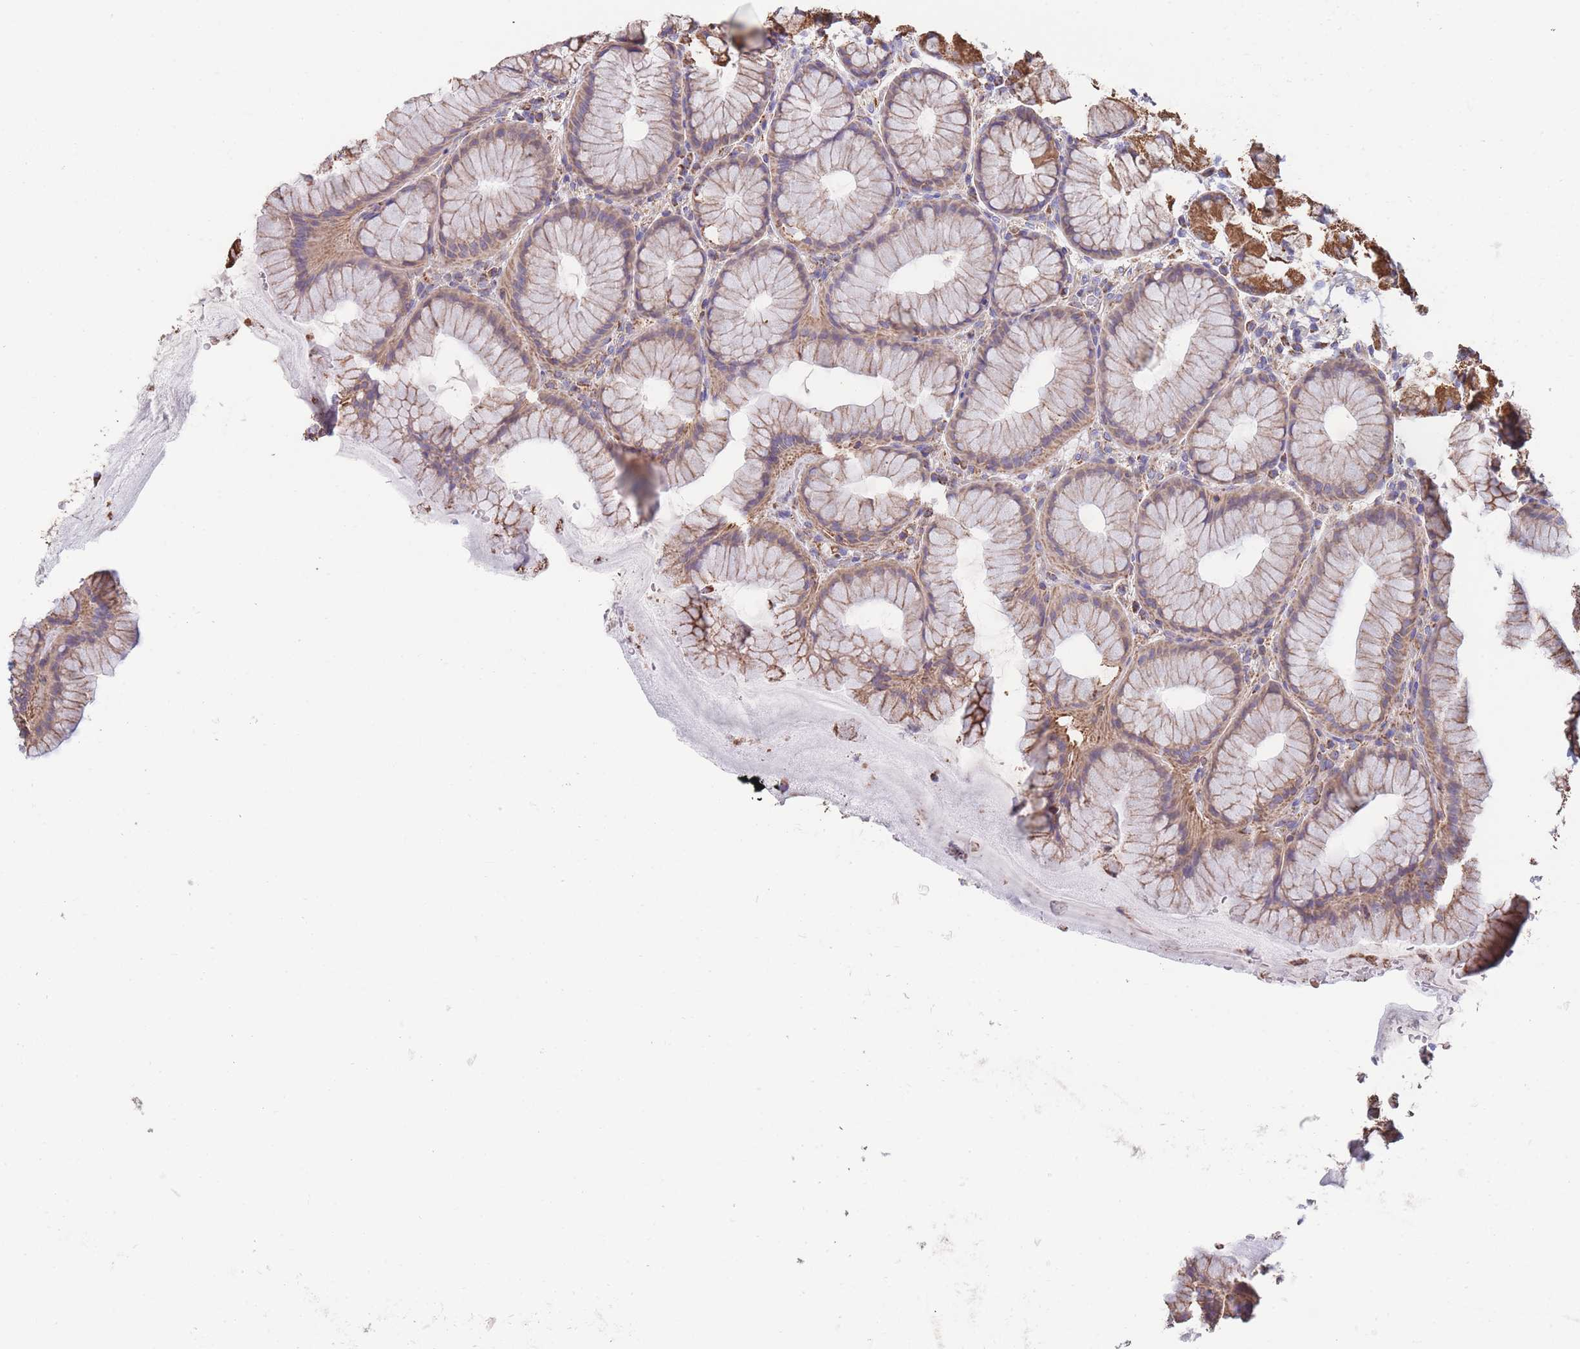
{"staining": {"intensity": "moderate", "quantity": ">75%", "location": "cytoplasmic/membranous"}, "tissue": "stomach", "cell_type": "Glandular cells", "image_type": "normal", "snomed": [{"axis": "morphology", "description": "Normal tissue, NOS"}, {"axis": "topography", "description": "Stomach"}], "caption": "Protein expression by immunohistochemistry (IHC) shows moderate cytoplasmic/membranous positivity in approximately >75% of glandular cells in normal stomach. (brown staining indicates protein expression, while blue staining denotes nuclei).", "gene": "FKBP8", "patient": {"sex": "male", "age": 57}}